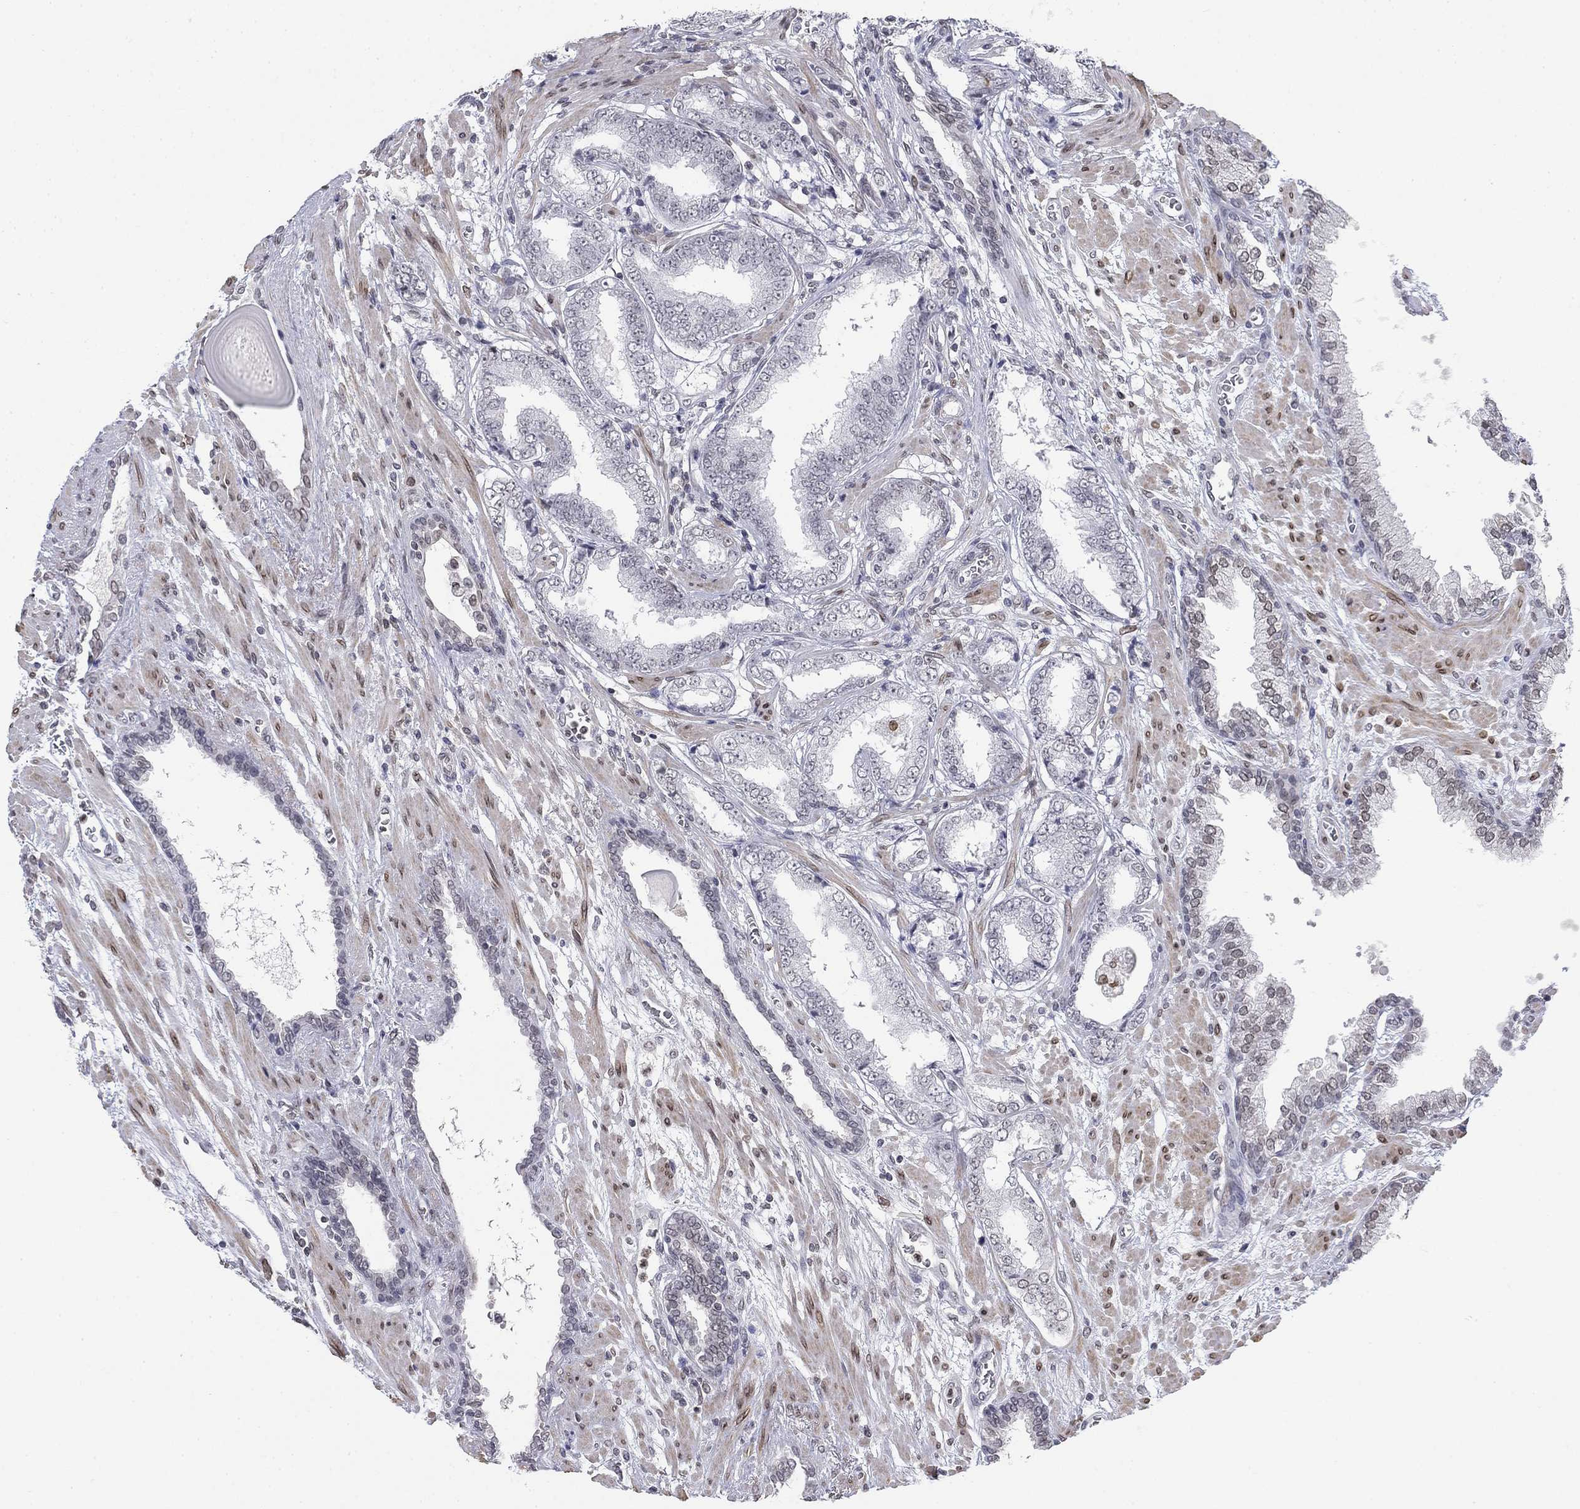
{"staining": {"intensity": "negative", "quantity": "none", "location": "none"}, "tissue": "prostate cancer", "cell_type": "Tumor cells", "image_type": "cancer", "snomed": [{"axis": "morphology", "description": "Adenocarcinoma, Low grade"}, {"axis": "topography", "description": "Prostate"}], "caption": "Protein analysis of prostate cancer (adenocarcinoma (low-grade)) reveals no significant expression in tumor cells.", "gene": "TOR1AIP1", "patient": {"sex": "male", "age": 69}}